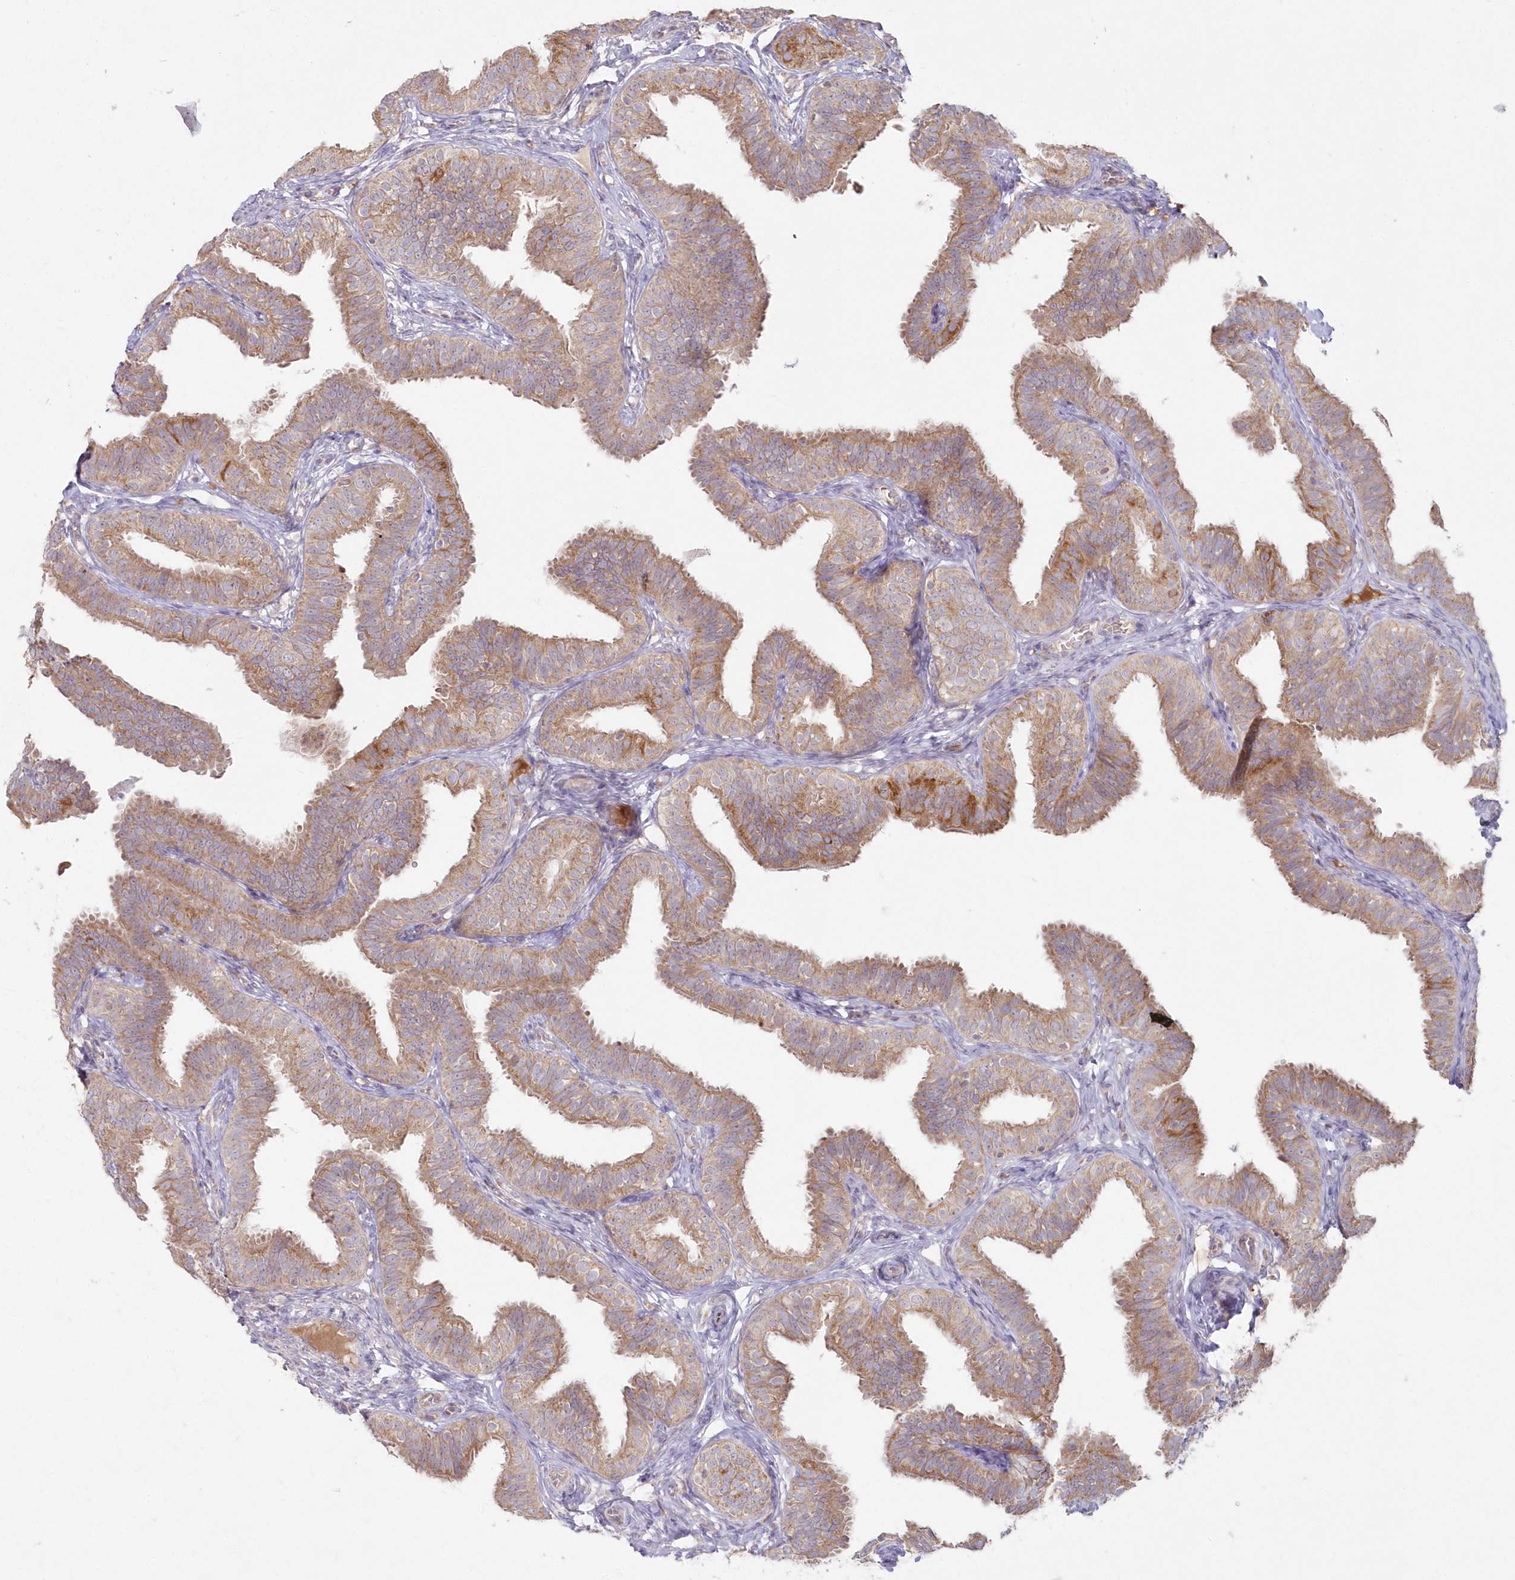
{"staining": {"intensity": "moderate", "quantity": "25%-75%", "location": "cytoplasmic/membranous"}, "tissue": "fallopian tube", "cell_type": "Glandular cells", "image_type": "normal", "snomed": [{"axis": "morphology", "description": "Normal tissue, NOS"}, {"axis": "topography", "description": "Fallopian tube"}], "caption": "Unremarkable fallopian tube shows moderate cytoplasmic/membranous staining in approximately 25%-75% of glandular cells, visualized by immunohistochemistry.", "gene": "ARSB", "patient": {"sex": "female", "age": 35}}